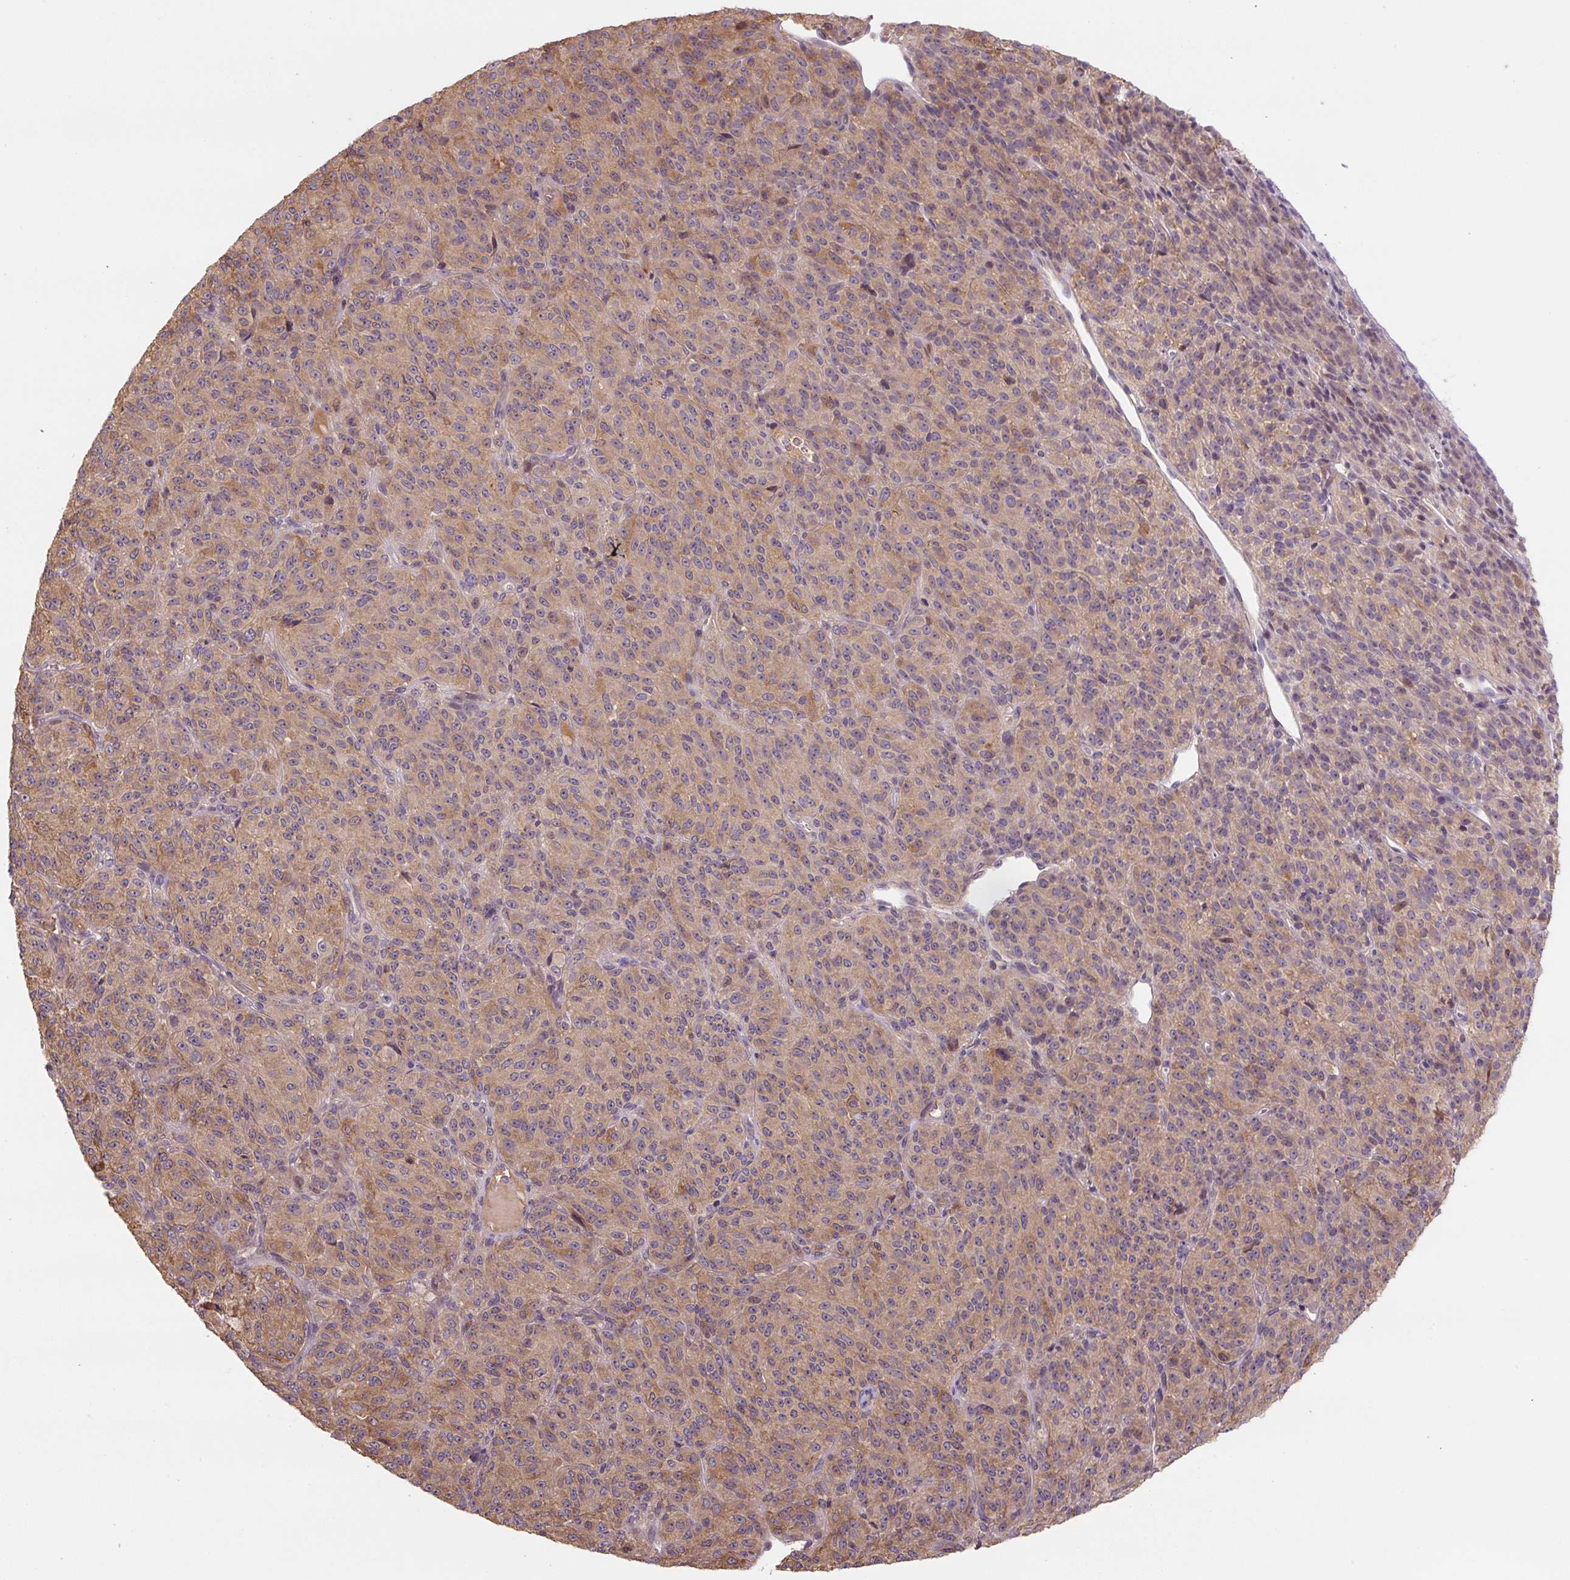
{"staining": {"intensity": "moderate", "quantity": "25%-75%", "location": "cytoplasmic/membranous"}, "tissue": "melanoma", "cell_type": "Tumor cells", "image_type": "cancer", "snomed": [{"axis": "morphology", "description": "Malignant melanoma, Metastatic site"}, {"axis": "topography", "description": "Brain"}], "caption": "Tumor cells show moderate cytoplasmic/membranous expression in approximately 25%-75% of cells in malignant melanoma (metastatic site).", "gene": "C2orf73", "patient": {"sex": "female", "age": 56}}